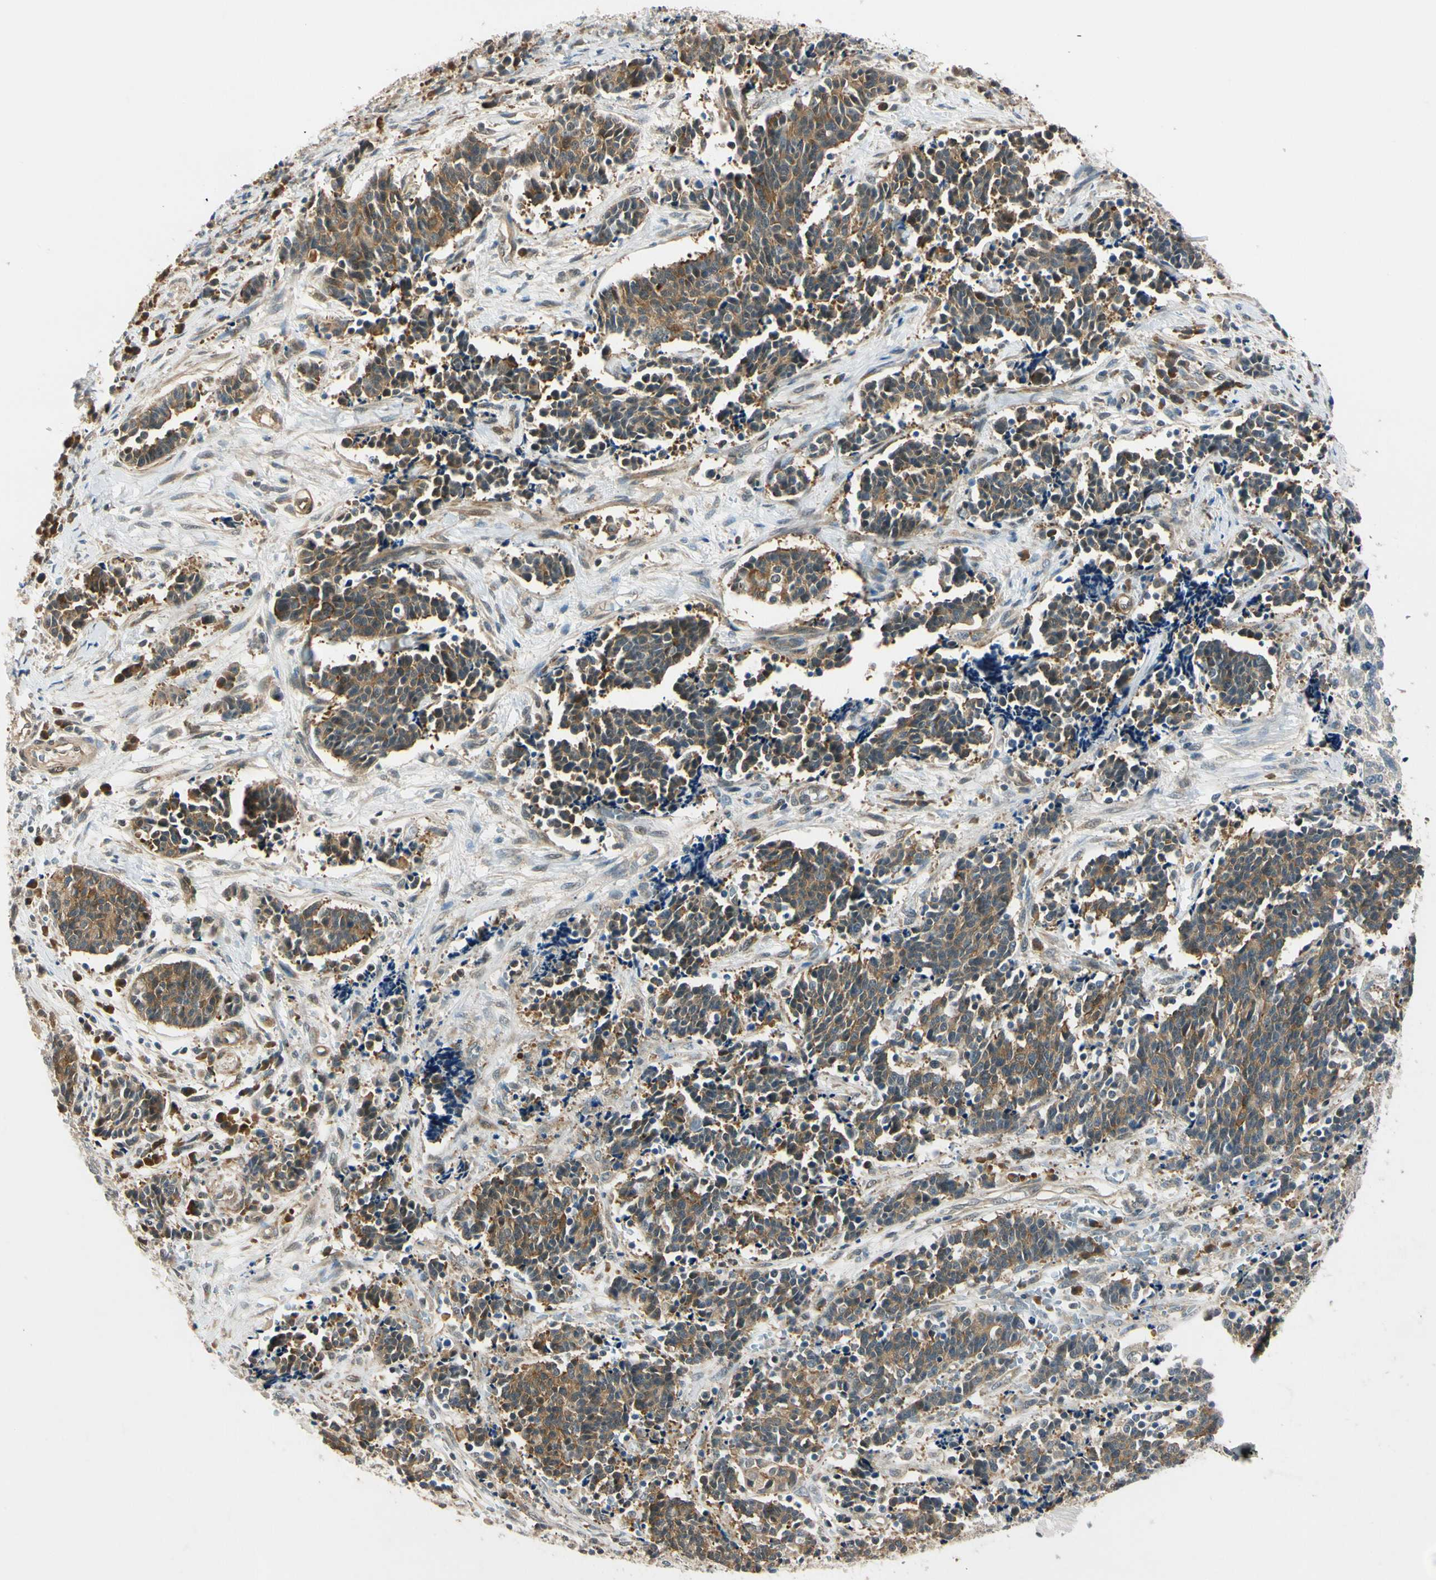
{"staining": {"intensity": "moderate", "quantity": ">75%", "location": "cytoplasmic/membranous,nuclear"}, "tissue": "cervical cancer", "cell_type": "Tumor cells", "image_type": "cancer", "snomed": [{"axis": "morphology", "description": "Squamous cell carcinoma, NOS"}, {"axis": "topography", "description": "Cervix"}], "caption": "Immunohistochemical staining of human cervical cancer exhibits medium levels of moderate cytoplasmic/membranous and nuclear protein staining in approximately >75% of tumor cells.", "gene": "RASGRF1", "patient": {"sex": "female", "age": 35}}